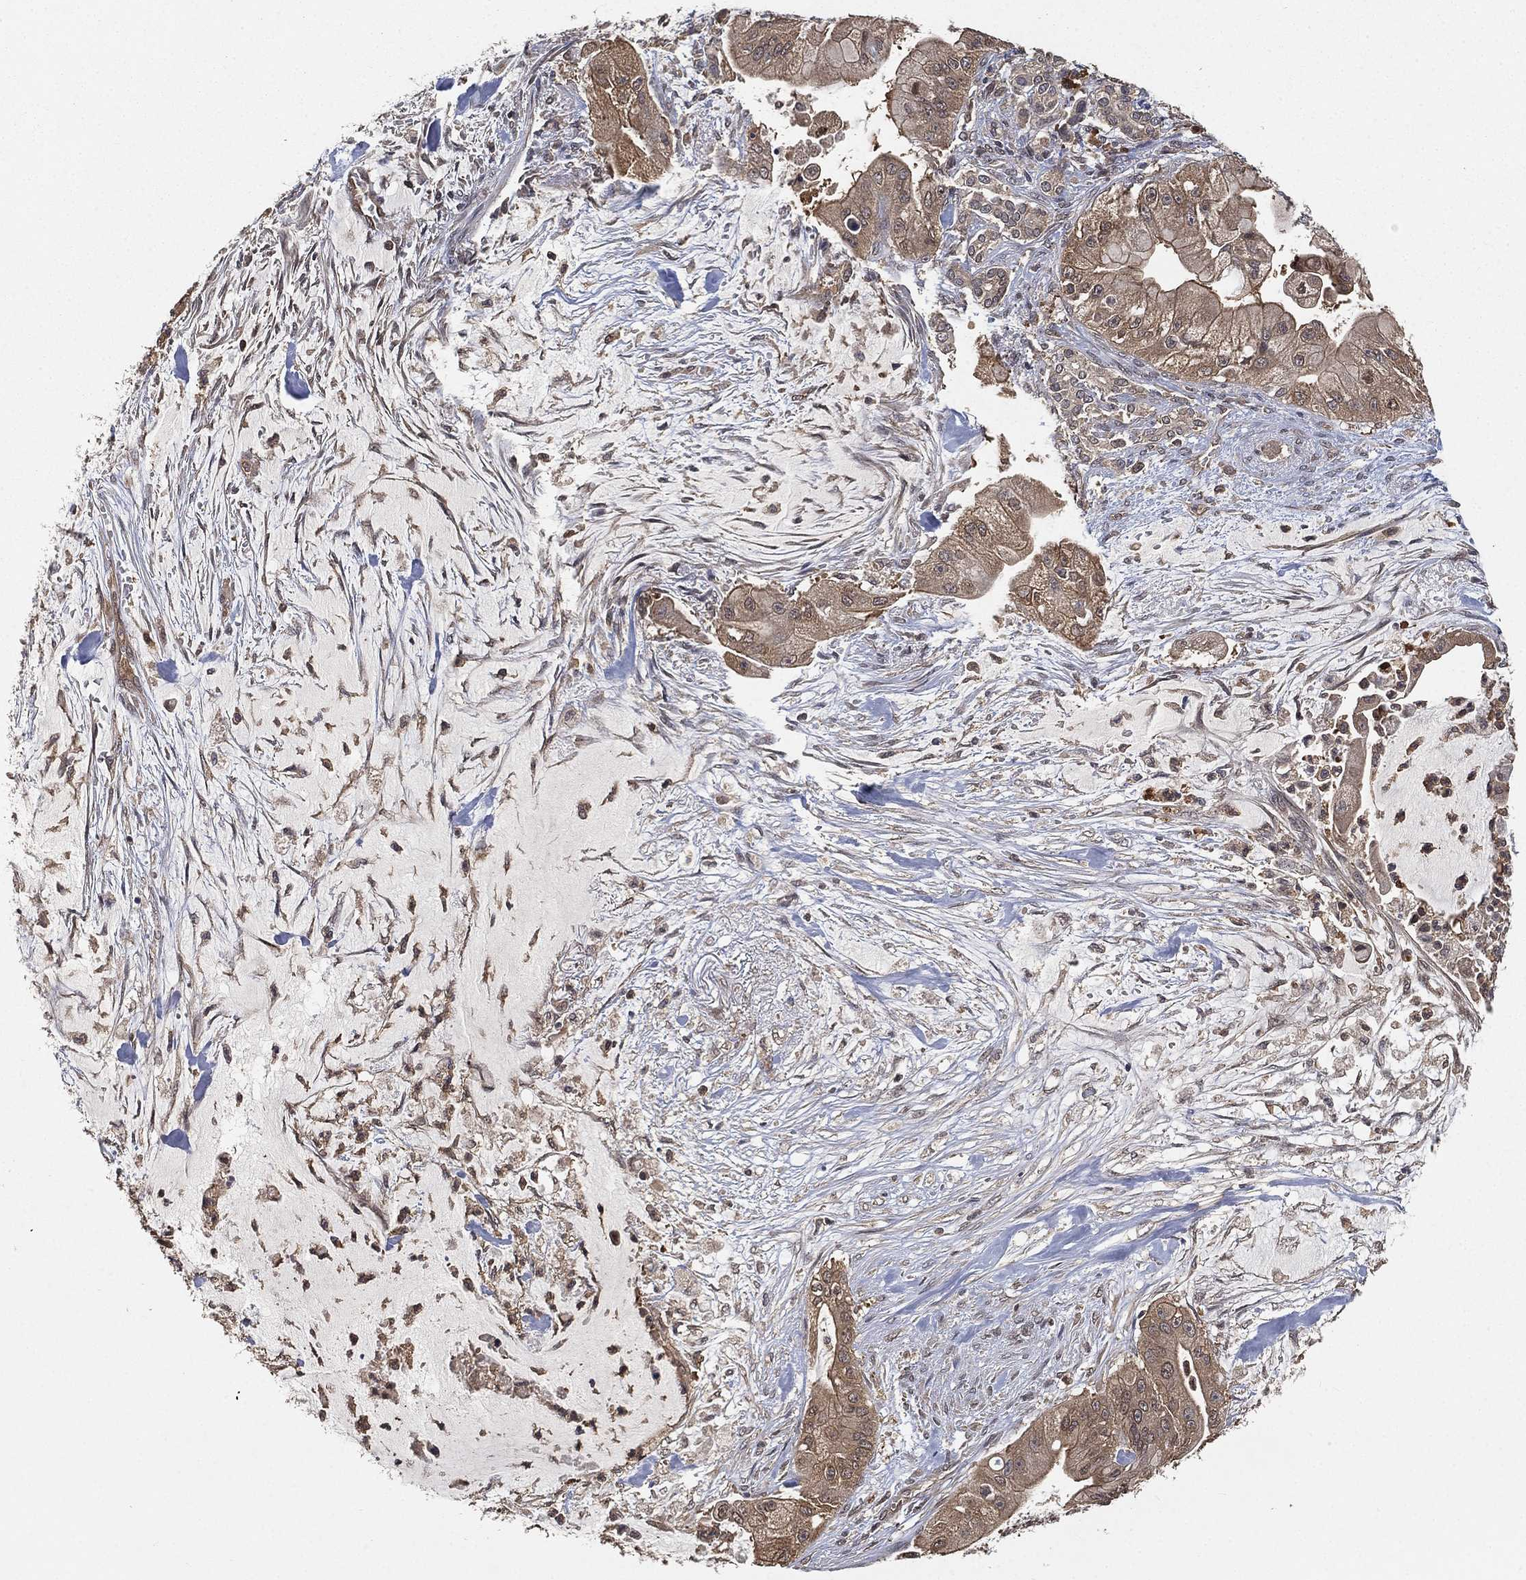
{"staining": {"intensity": "moderate", "quantity": ">75%", "location": "cytoplasmic/membranous"}, "tissue": "pancreatic cancer", "cell_type": "Tumor cells", "image_type": "cancer", "snomed": [{"axis": "morphology", "description": "Normal tissue, NOS"}, {"axis": "morphology", "description": "Inflammation, NOS"}, {"axis": "morphology", "description": "Adenocarcinoma, NOS"}, {"axis": "topography", "description": "Pancreas"}], "caption": "IHC of human pancreatic adenocarcinoma reveals medium levels of moderate cytoplasmic/membranous staining in approximately >75% of tumor cells.", "gene": "UBA5", "patient": {"sex": "male", "age": 57}}